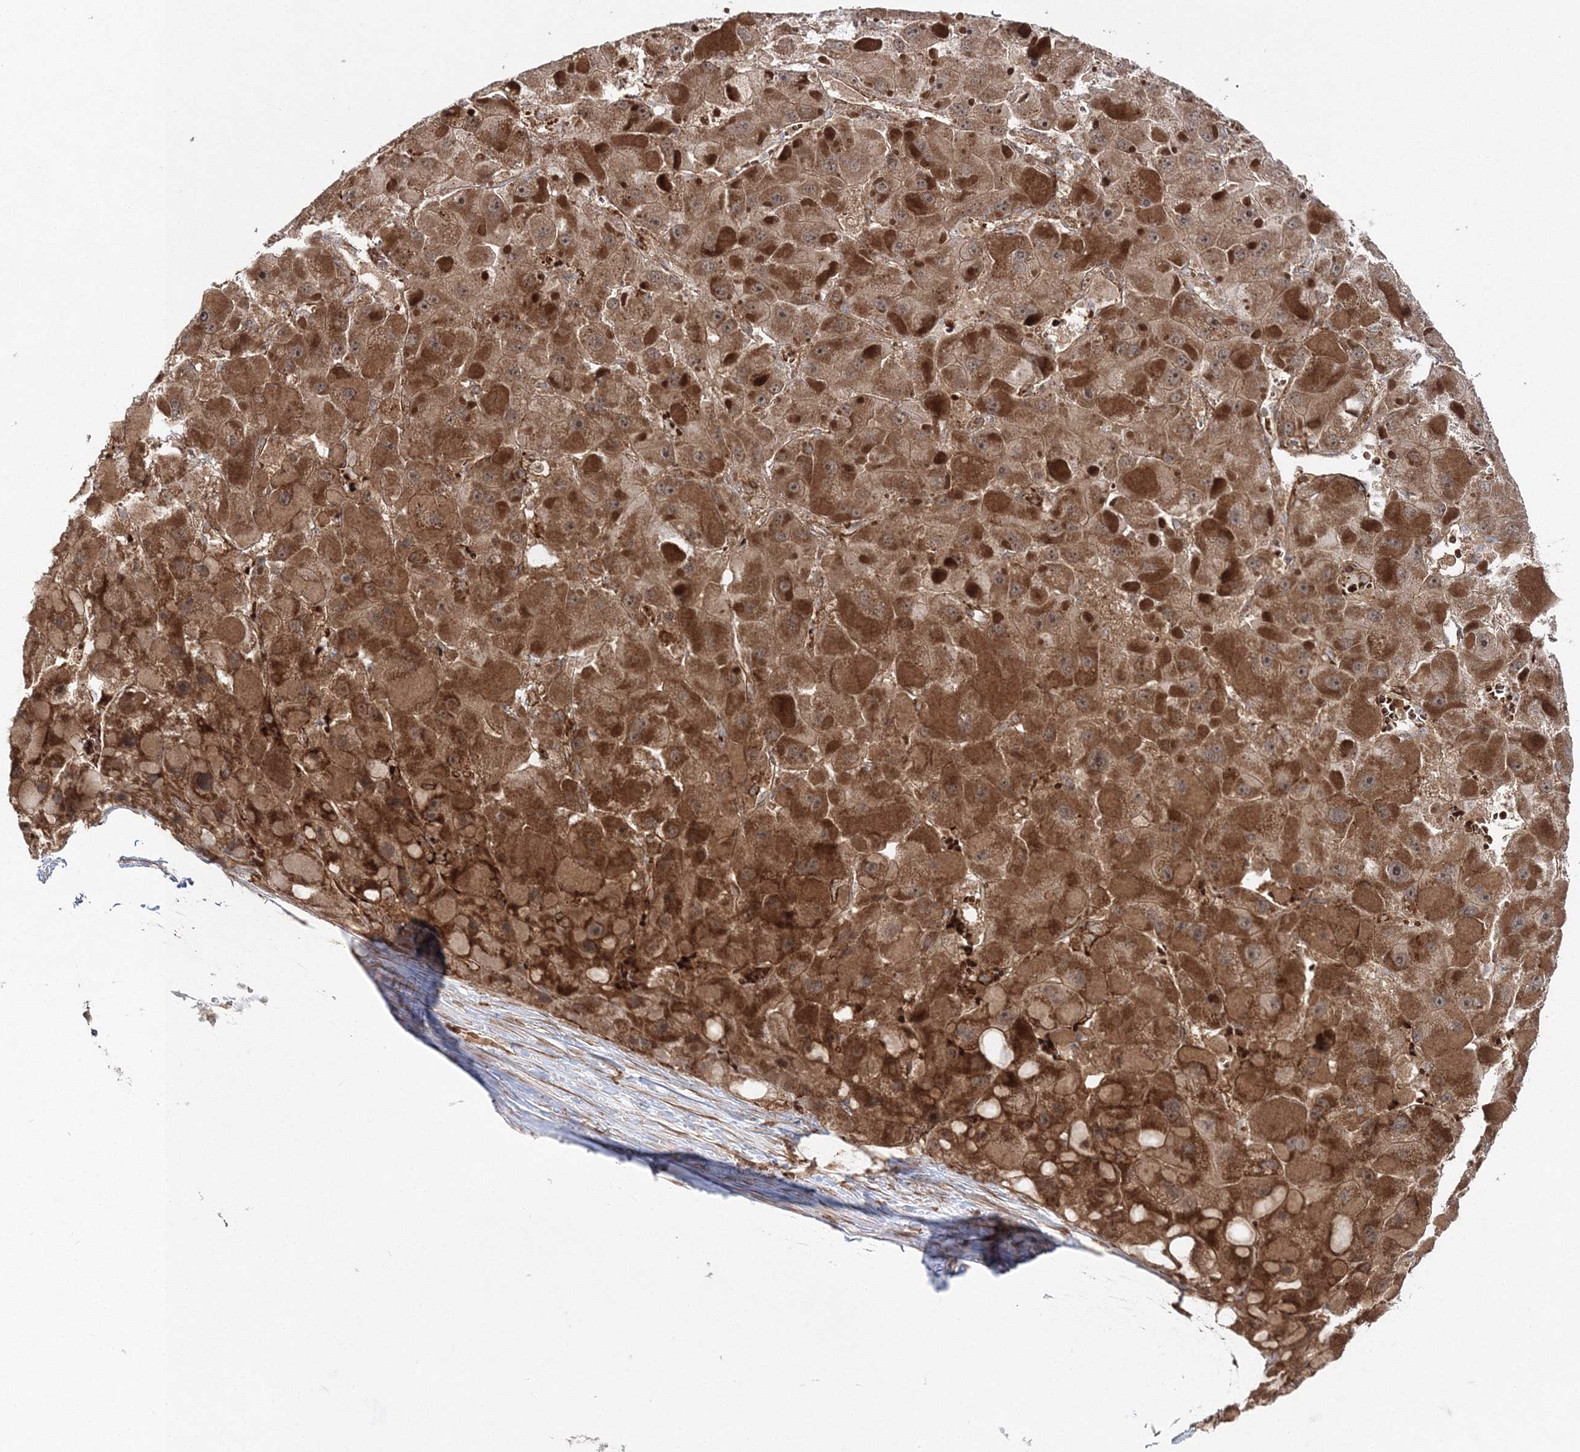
{"staining": {"intensity": "strong", "quantity": ">75%", "location": "cytoplasmic/membranous"}, "tissue": "liver cancer", "cell_type": "Tumor cells", "image_type": "cancer", "snomed": [{"axis": "morphology", "description": "Carcinoma, Hepatocellular, NOS"}, {"axis": "topography", "description": "Liver"}], "caption": "Tumor cells display high levels of strong cytoplasmic/membranous staining in approximately >75% of cells in human liver cancer. (DAB IHC with brightfield microscopy, high magnification).", "gene": "PCBD2", "patient": {"sex": "female", "age": 73}}